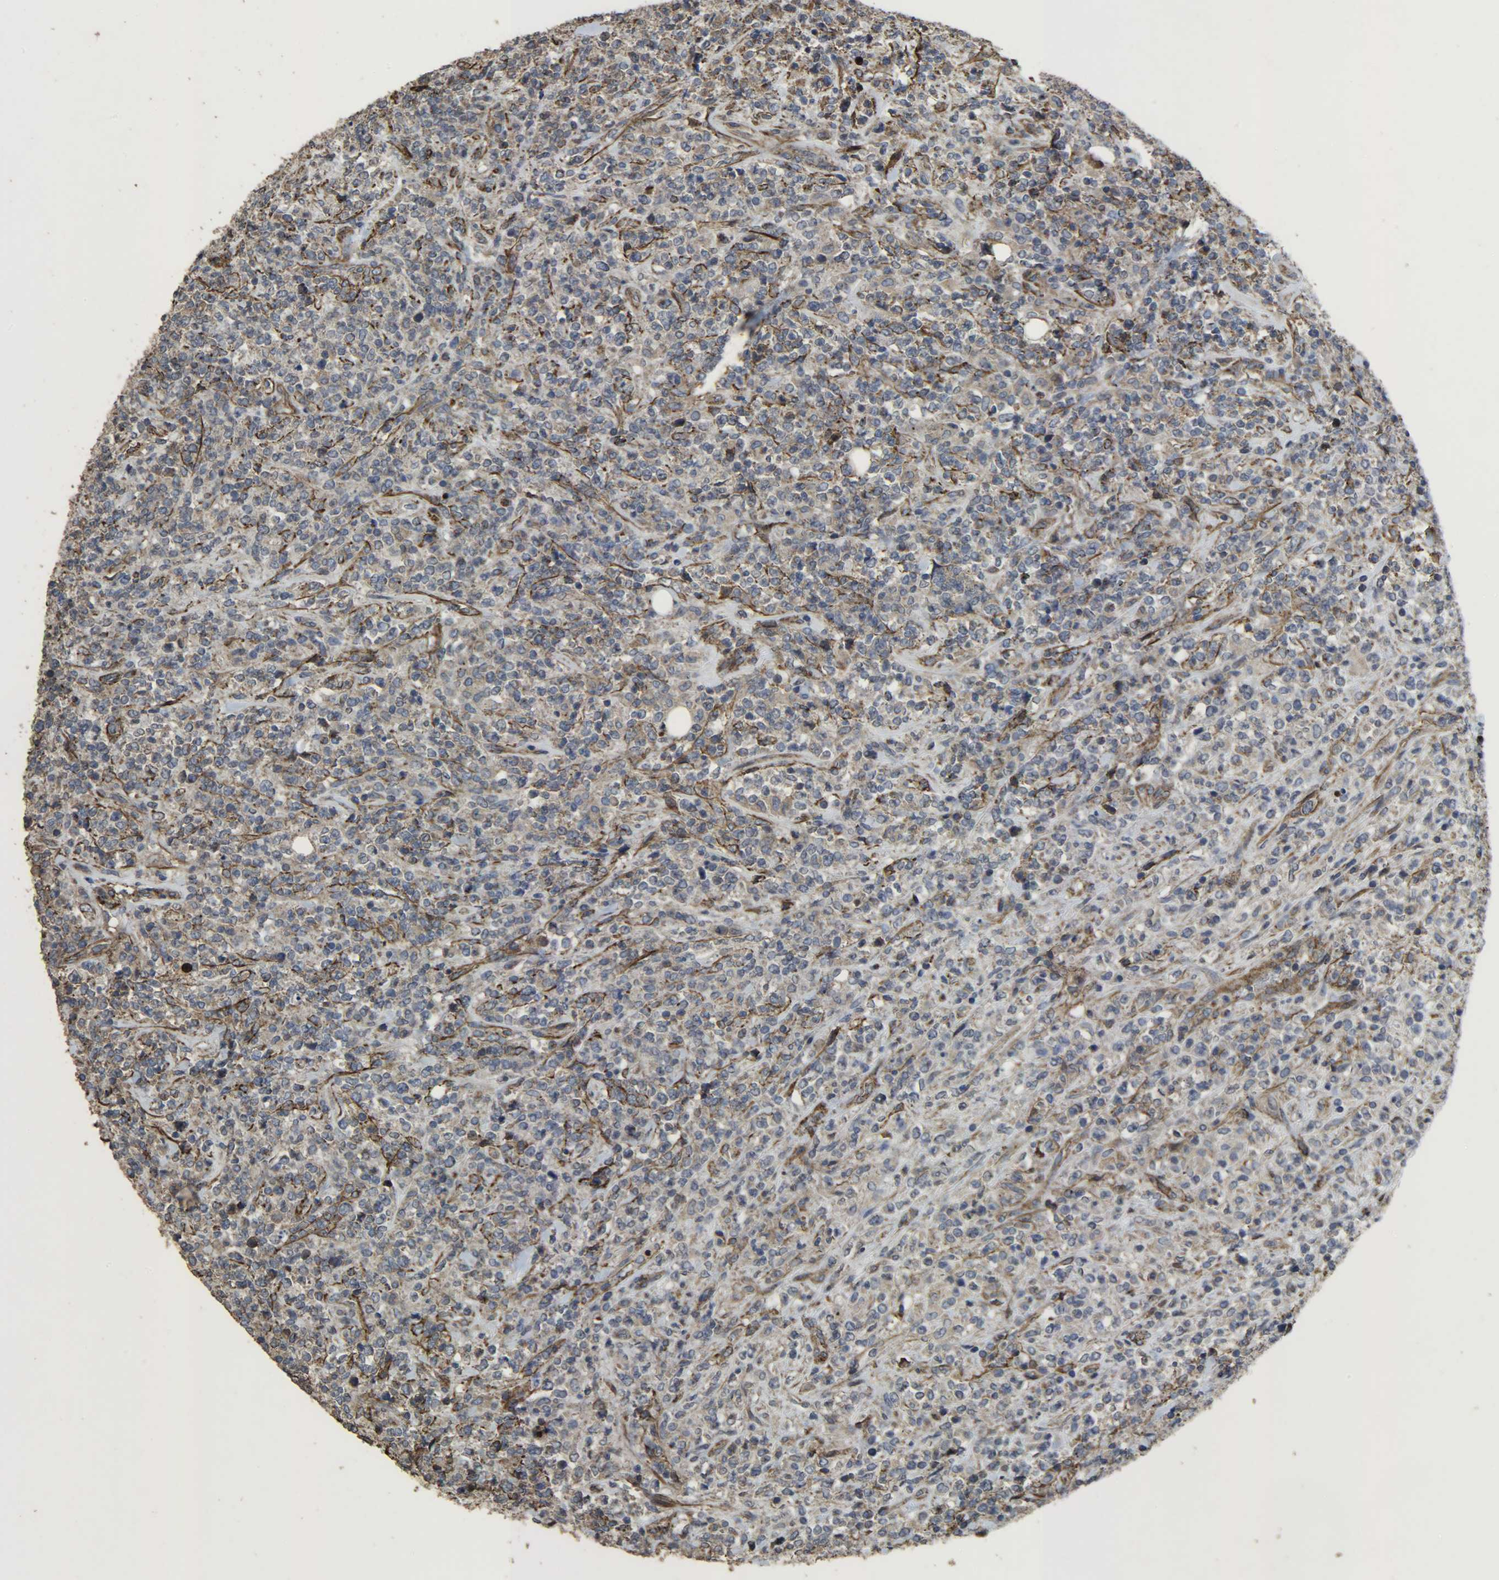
{"staining": {"intensity": "negative", "quantity": "none", "location": "none"}, "tissue": "lymphoma", "cell_type": "Tumor cells", "image_type": "cancer", "snomed": [{"axis": "morphology", "description": "Malignant lymphoma, non-Hodgkin's type, High grade"}, {"axis": "topography", "description": "Soft tissue"}], "caption": "Immunohistochemistry micrograph of neoplastic tissue: human malignant lymphoma, non-Hodgkin's type (high-grade) stained with DAB displays no significant protein positivity in tumor cells. The staining is performed using DAB (3,3'-diaminobenzidine) brown chromogen with nuclei counter-stained in using hematoxylin.", "gene": "TPM4", "patient": {"sex": "male", "age": 18}}